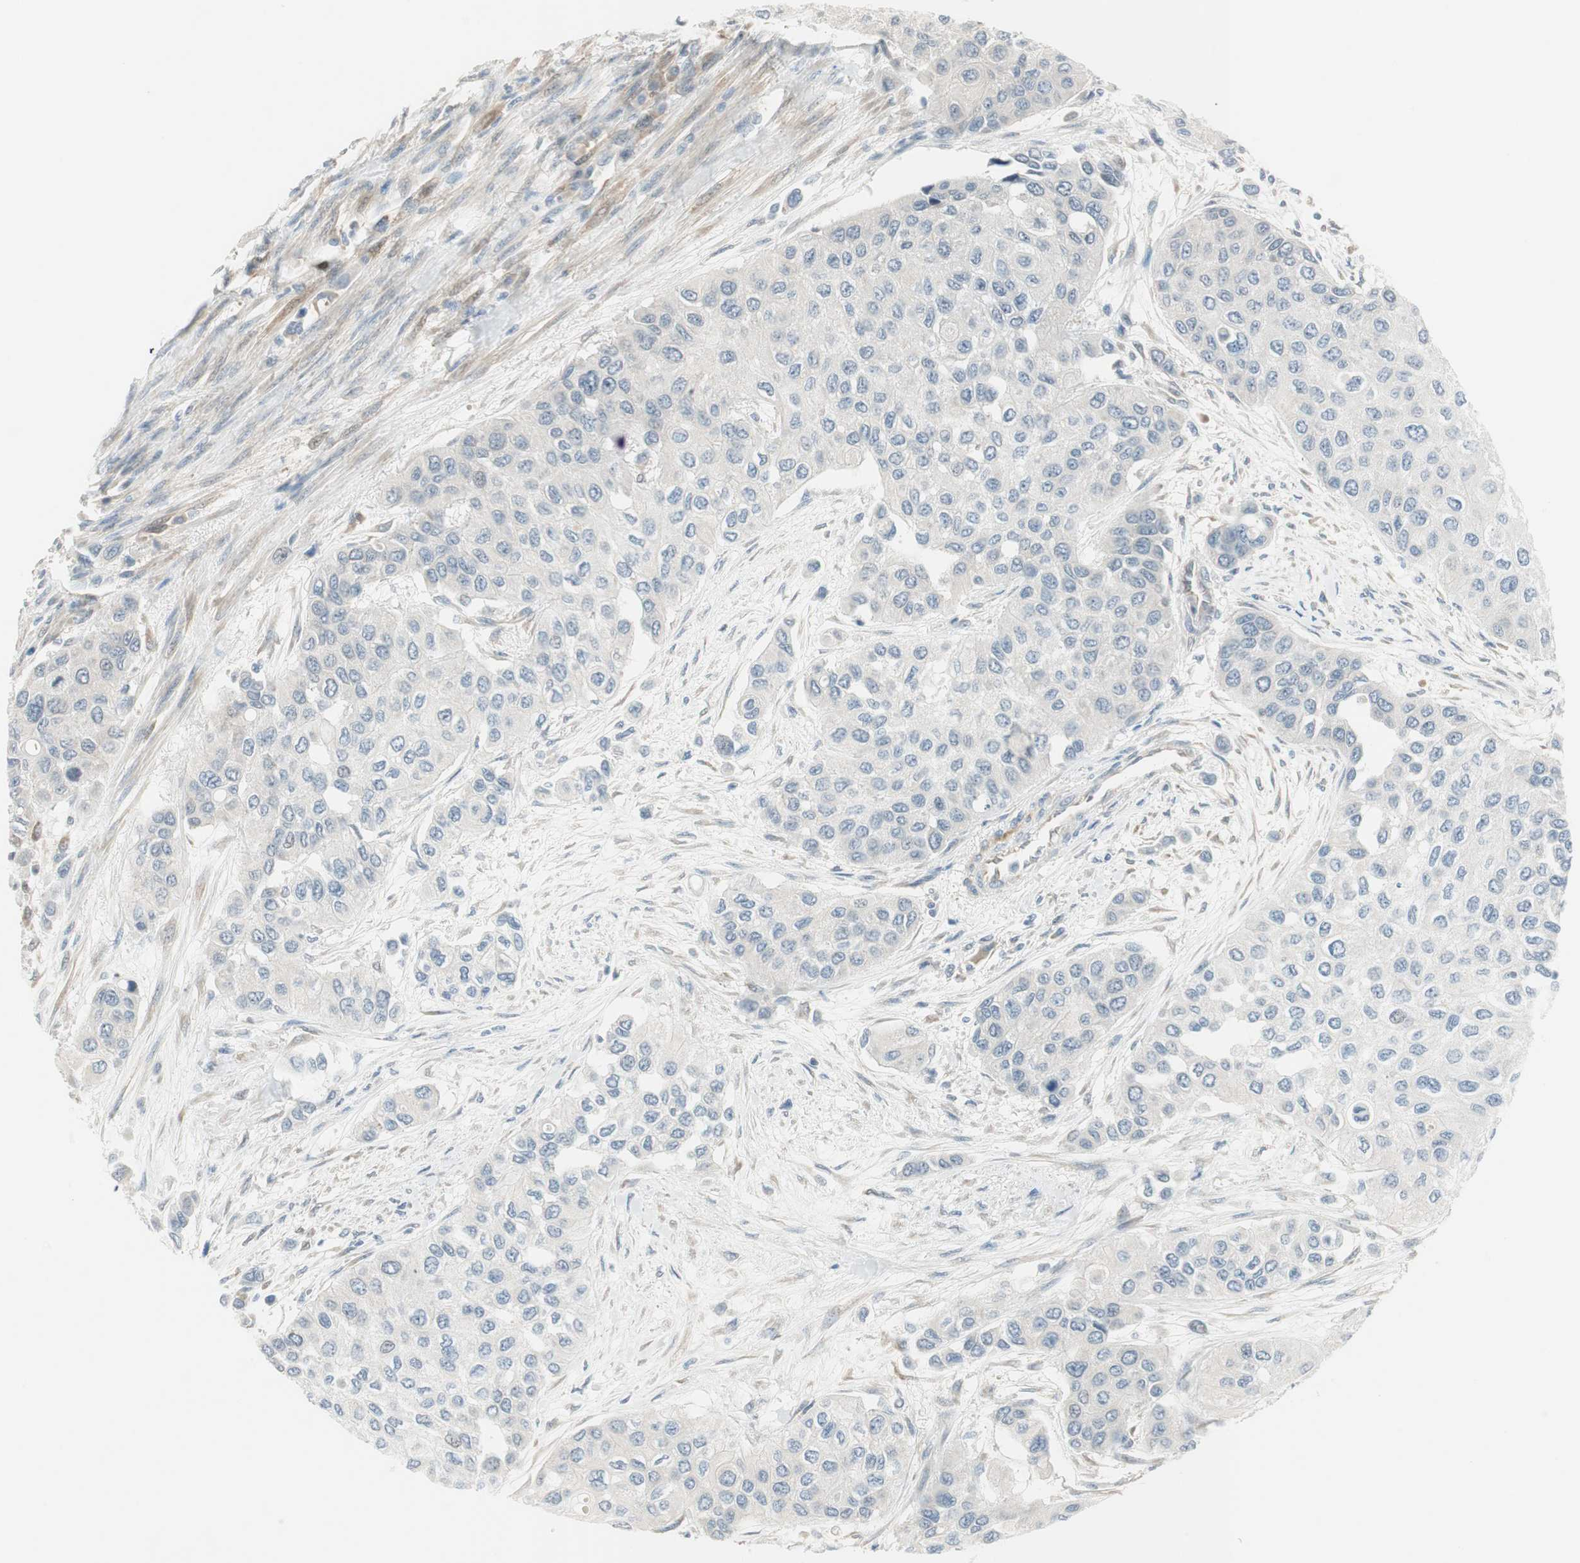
{"staining": {"intensity": "negative", "quantity": "none", "location": "none"}, "tissue": "urothelial cancer", "cell_type": "Tumor cells", "image_type": "cancer", "snomed": [{"axis": "morphology", "description": "Urothelial carcinoma, High grade"}, {"axis": "topography", "description": "Urinary bladder"}], "caption": "IHC of urothelial carcinoma (high-grade) displays no expression in tumor cells. The staining is performed using DAB brown chromogen with nuclei counter-stained in using hematoxylin.", "gene": "STON1-GTF2A1L", "patient": {"sex": "female", "age": 56}}